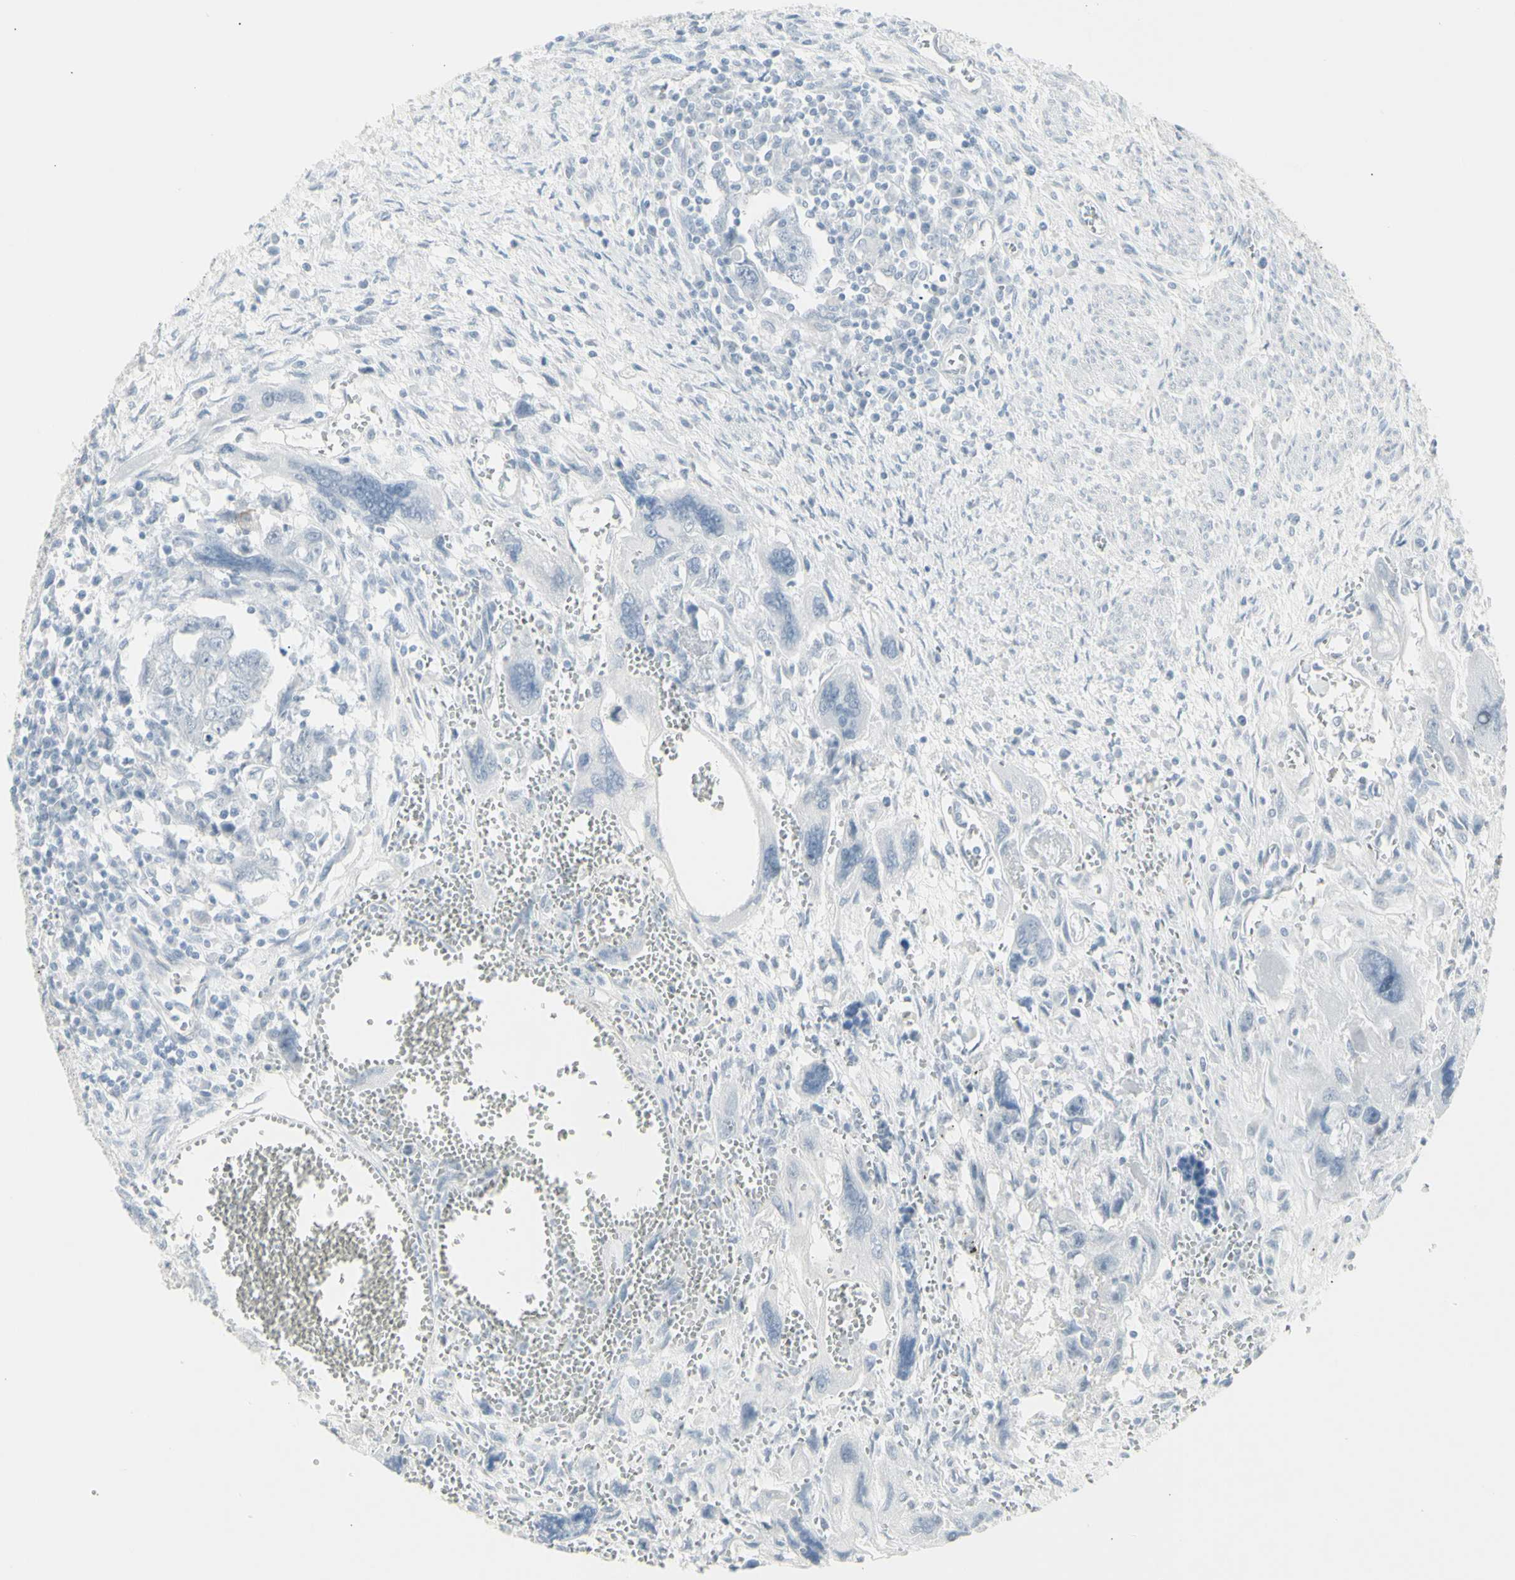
{"staining": {"intensity": "negative", "quantity": "none", "location": "none"}, "tissue": "testis cancer", "cell_type": "Tumor cells", "image_type": "cancer", "snomed": [{"axis": "morphology", "description": "Carcinoma, Embryonal, NOS"}, {"axis": "topography", "description": "Testis"}], "caption": "Embryonal carcinoma (testis) was stained to show a protein in brown. There is no significant expression in tumor cells.", "gene": "YBX2", "patient": {"sex": "male", "age": 28}}